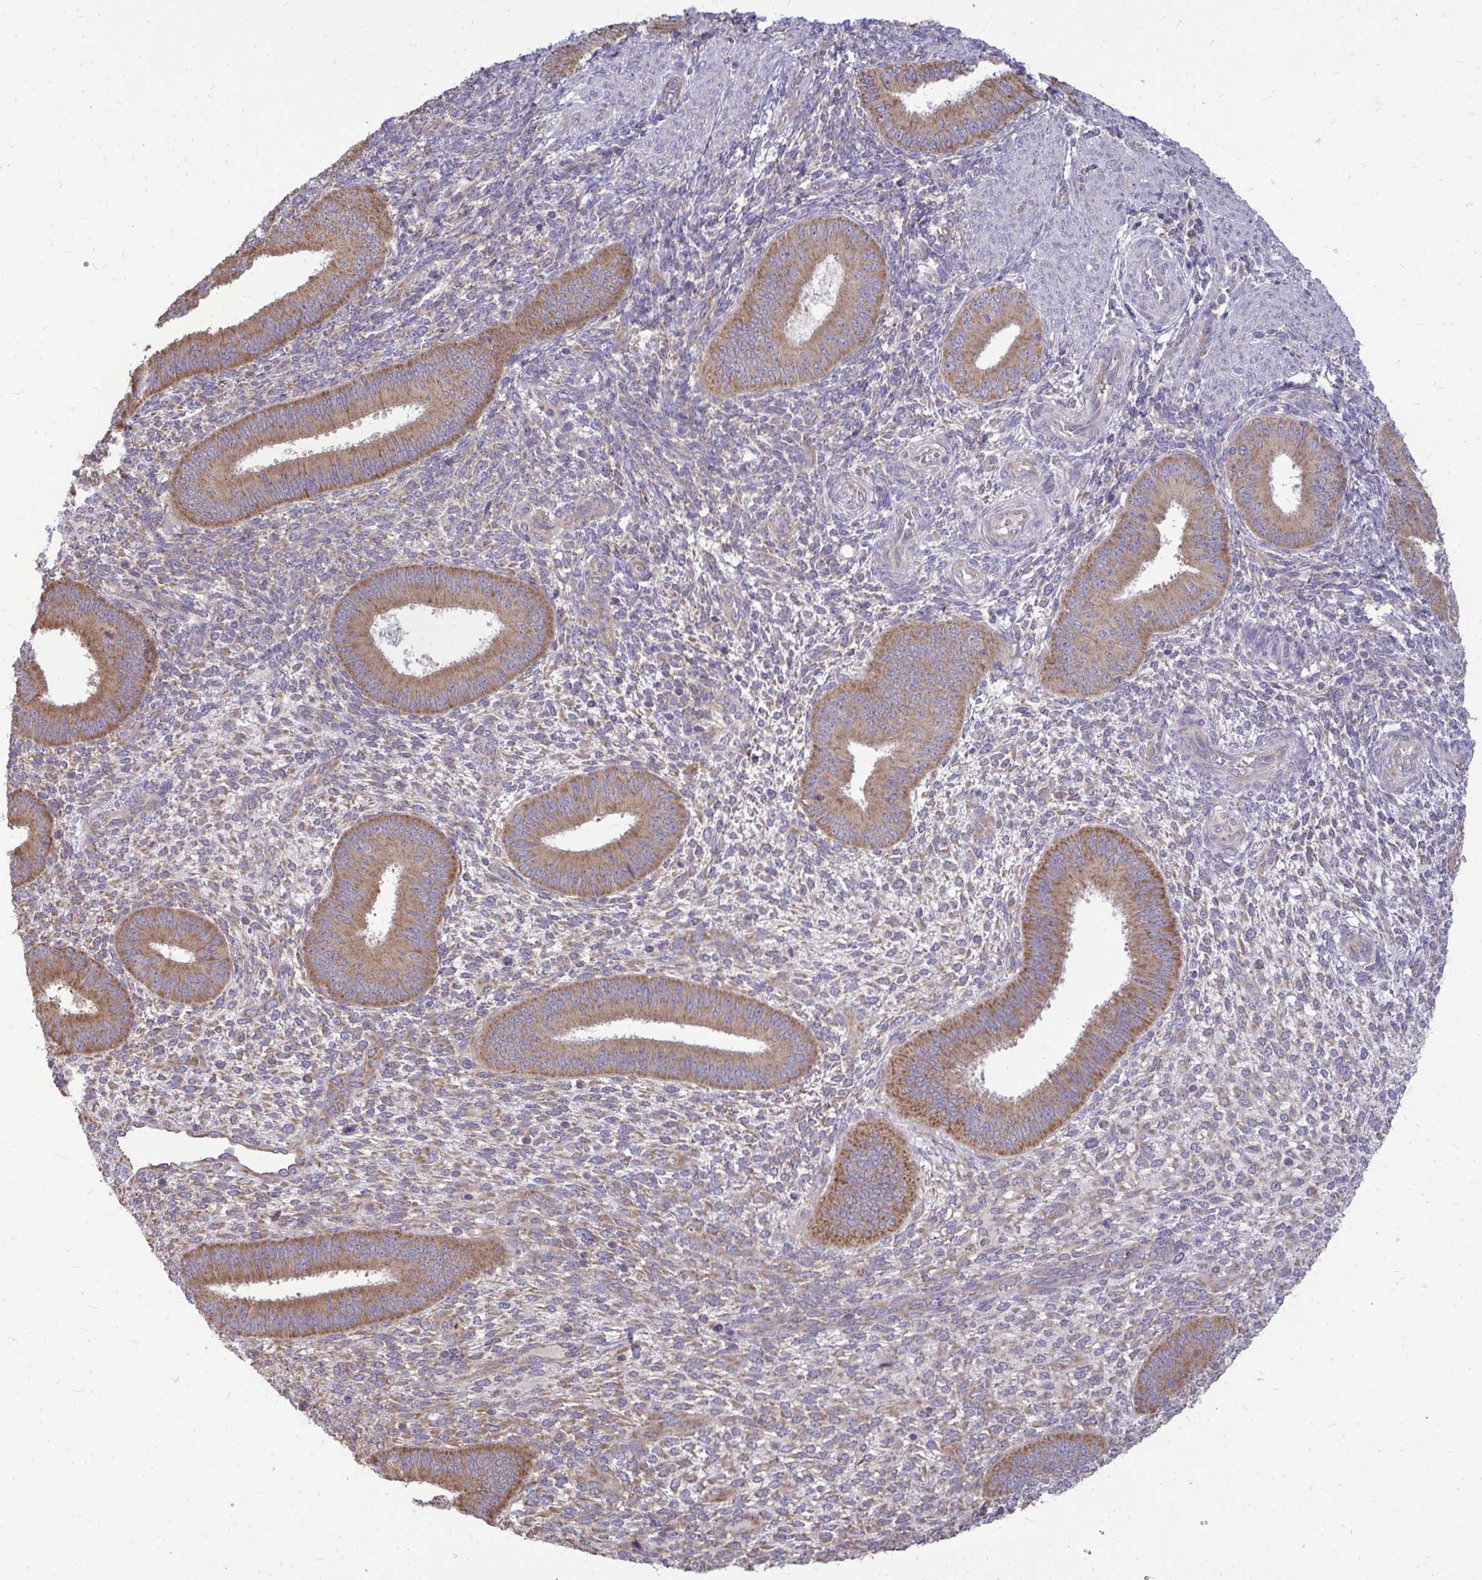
{"staining": {"intensity": "moderate", "quantity": "<25%", "location": "cytoplasmic/membranous"}, "tissue": "endometrium", "cell_type": "Cells in endometrial stroma", "image_type": "normal", "snomed": [{"axis": "morphology", "description": "Normal tissue, NOS"}, {"axis": "topography", "description": "Endometrium"}], "caption": "Immunohistochemistry of normal endometrium exhibits low levels of moderate cytoplasmic/membranous staining in about <25% of cells in endometrial stroma.", "gene": "RPLP2", "patient": {"sex": "female", "age": 39}}